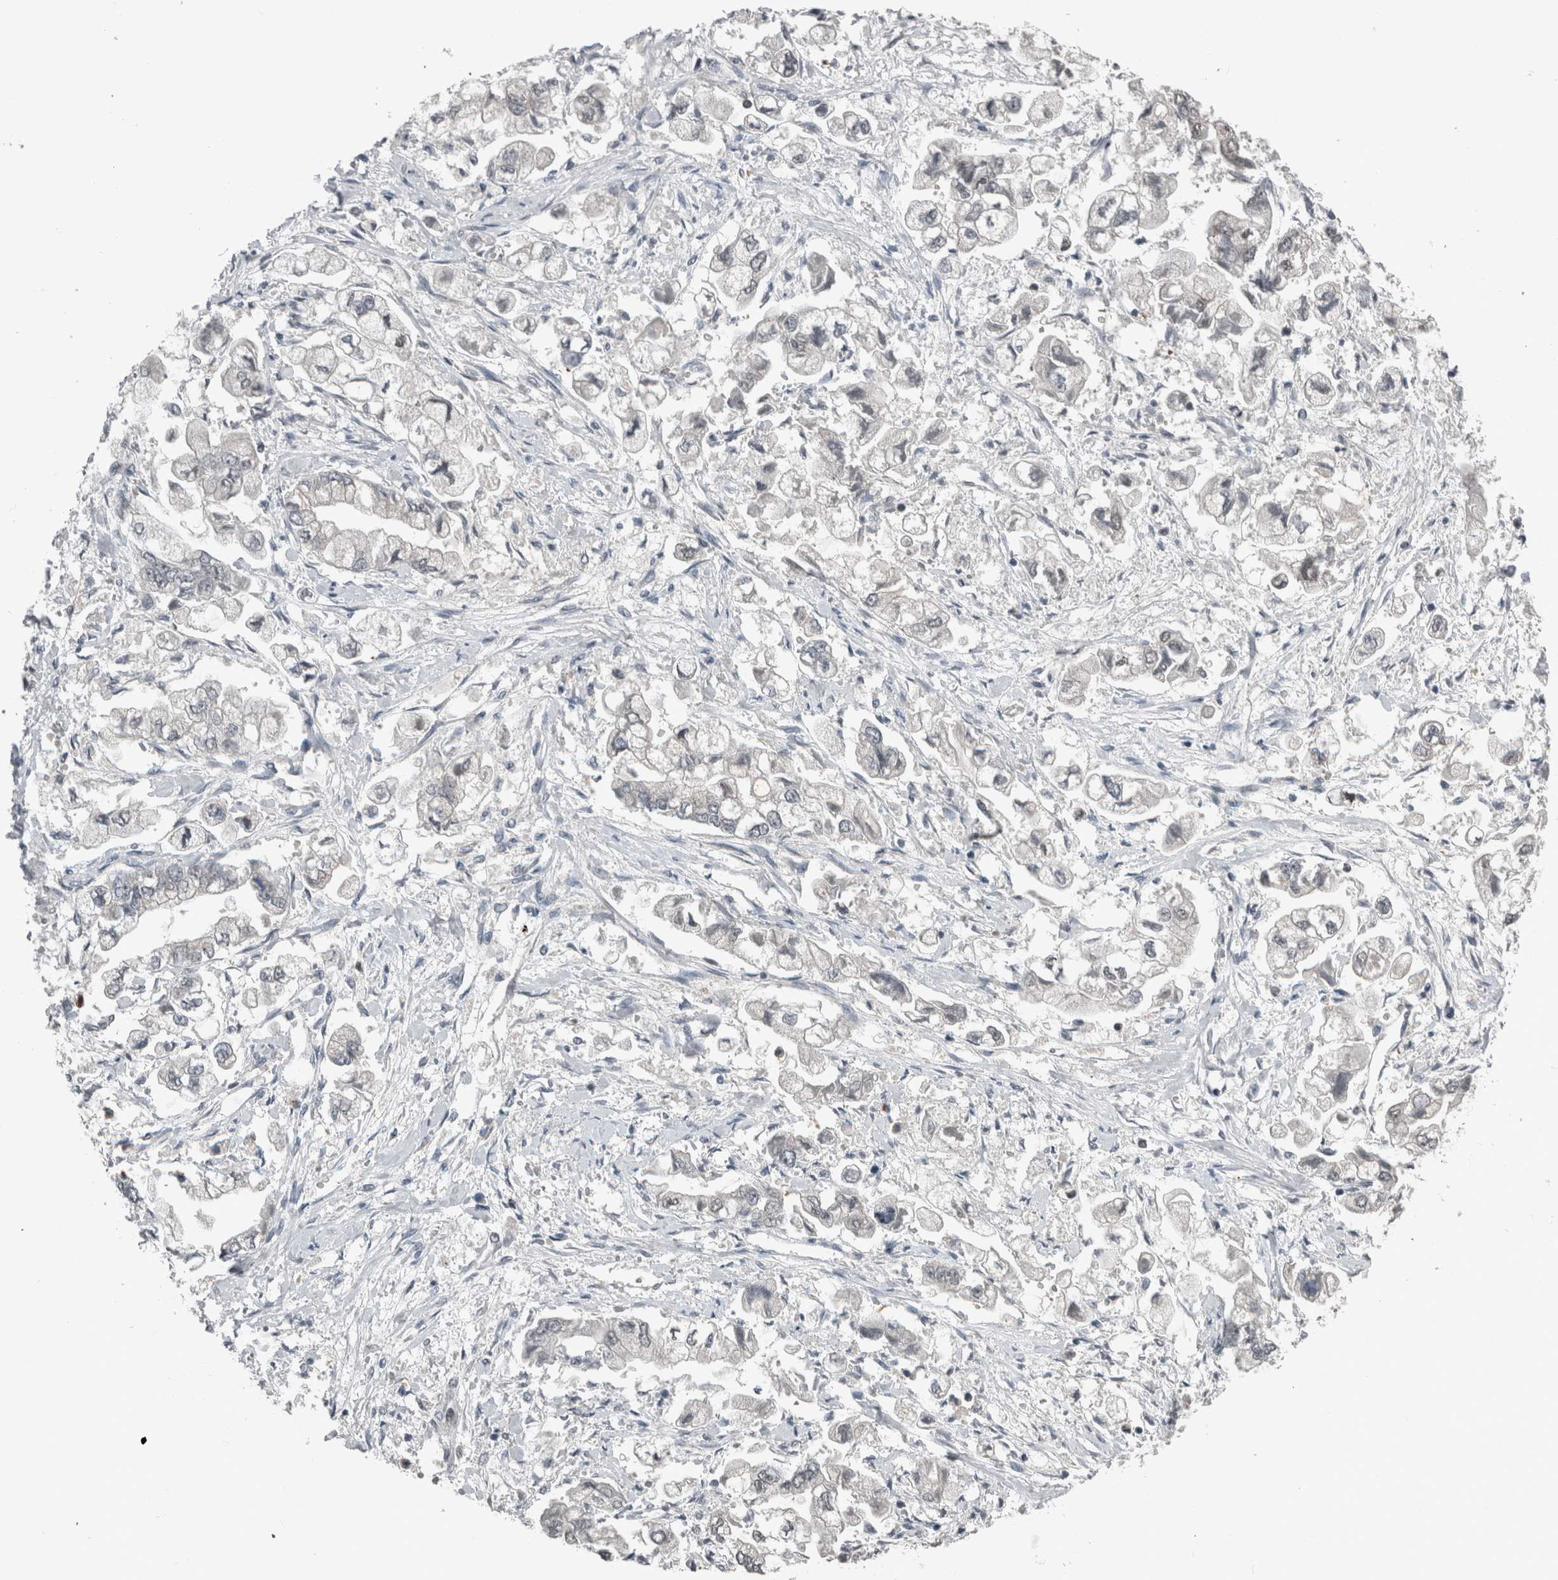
{"staining": {"intensity": "negative", "quantity": "none", "location": "none"}, "tissue": "stomach cancer", "cell_type": "Tumor cells", "image_type": "cancer", "snomed": [{"axis": "morphology", "description": "Normal tissue, NOS"}, {"axis": "morphology", "description": "Adenocarcinoma, NOS"}, {"axis": "topography", "description": "Stomach"}], "caption": "DAB (3,3'-diaminobenzidine) immunohistochemical staining of stomach adenocarcinoma shows no significant staining in tumor cells.", "gene": "MAFF", "patient": {"sex": "male", "age": 62}}